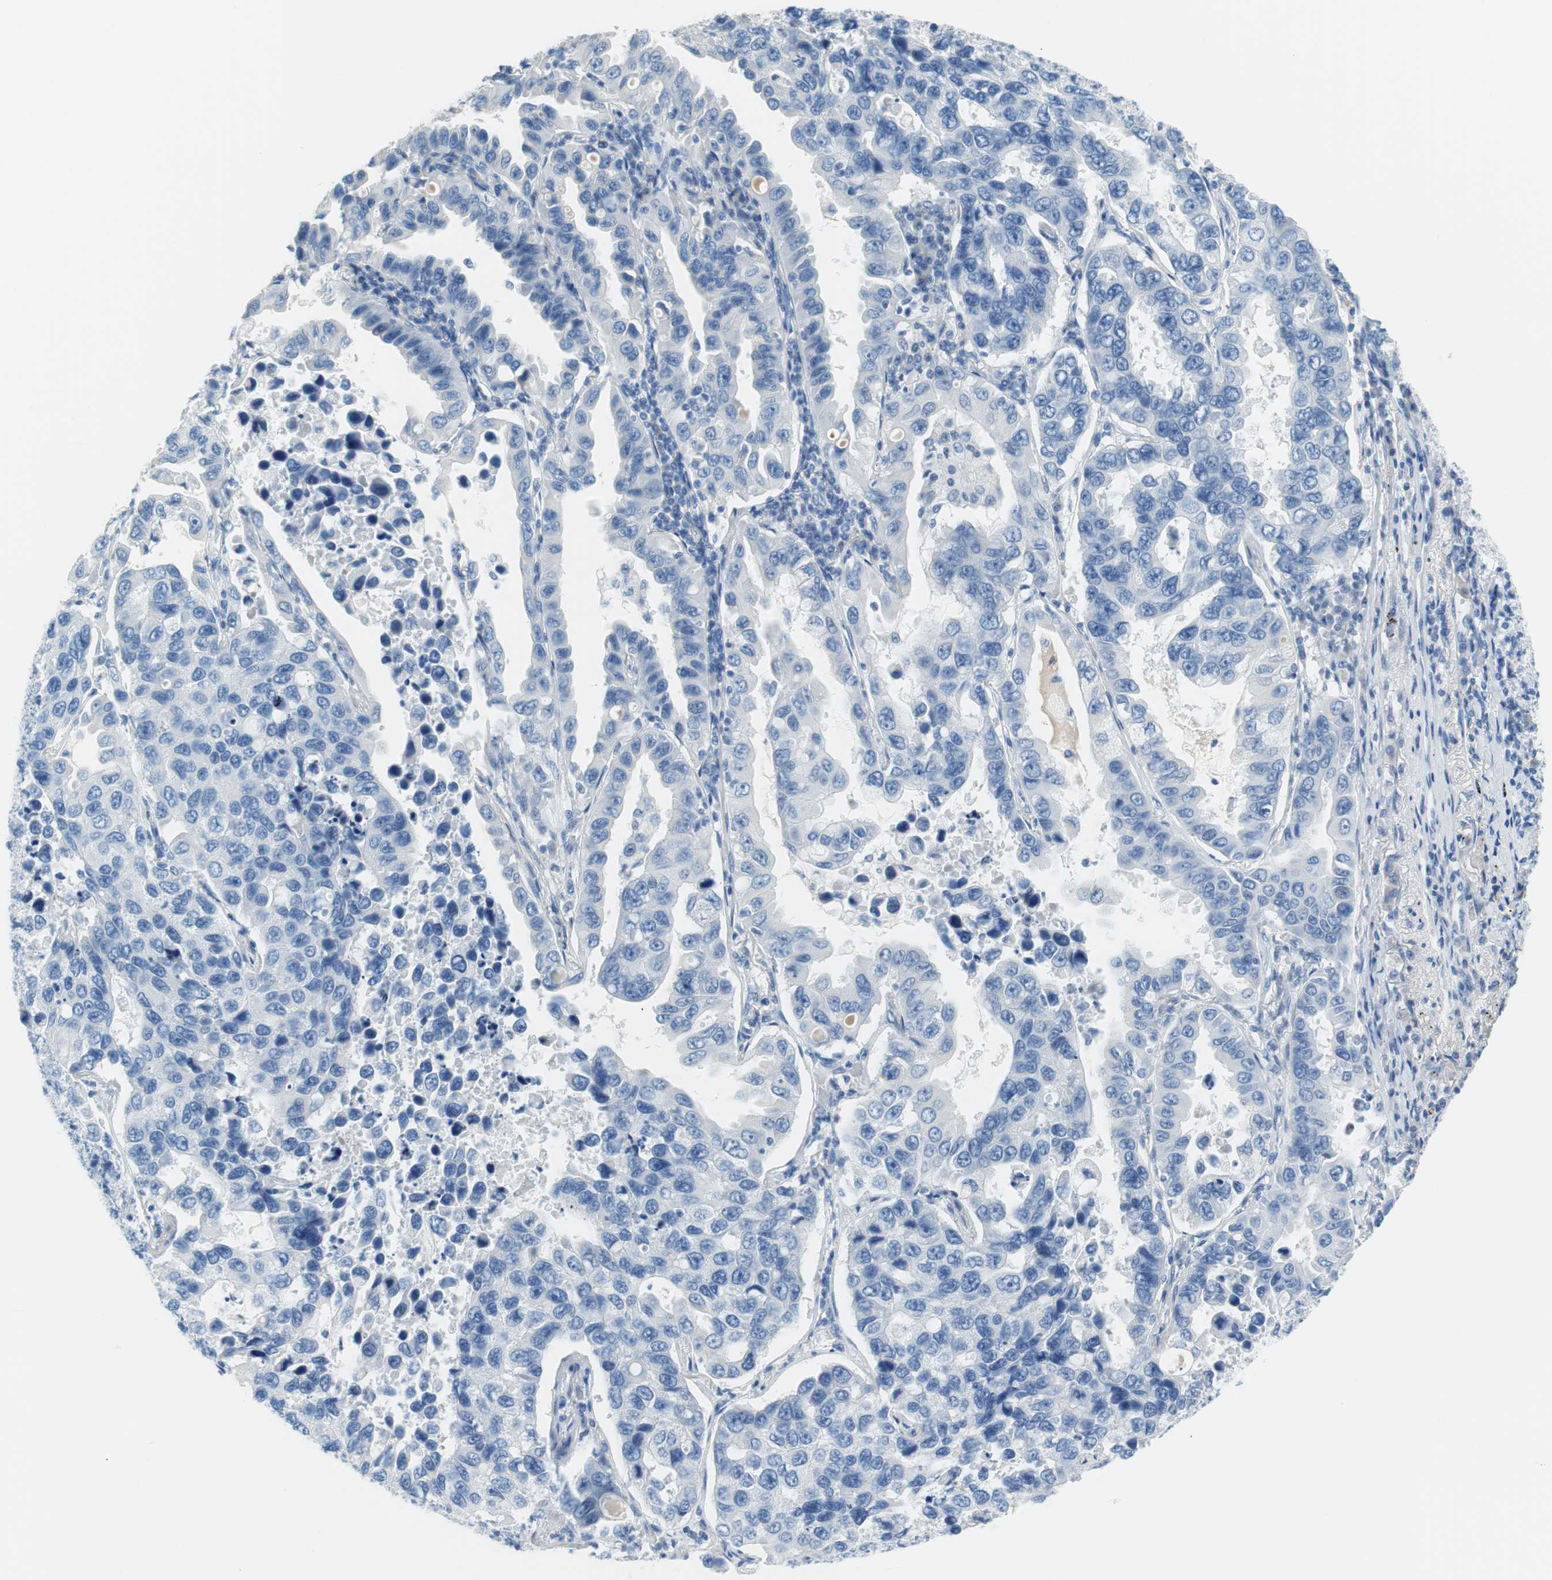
{"staining": {"intensity": "negative", "quantity": "none", "location": "none"}, "tissue": "lung cancer", "cell_type": "Tumor cells", "image_type": "cancer", "snomed": [{"axis": "morphology", "description": "Adenocarcinoma, NOS"}, {"axis": "topography", "description": "Lung"}], "caption": "IHC of human lung cancer exhibits no positivity in tumor cells.", "gene": "MYH1", "patient": {"sex": "male", "age": 64}}